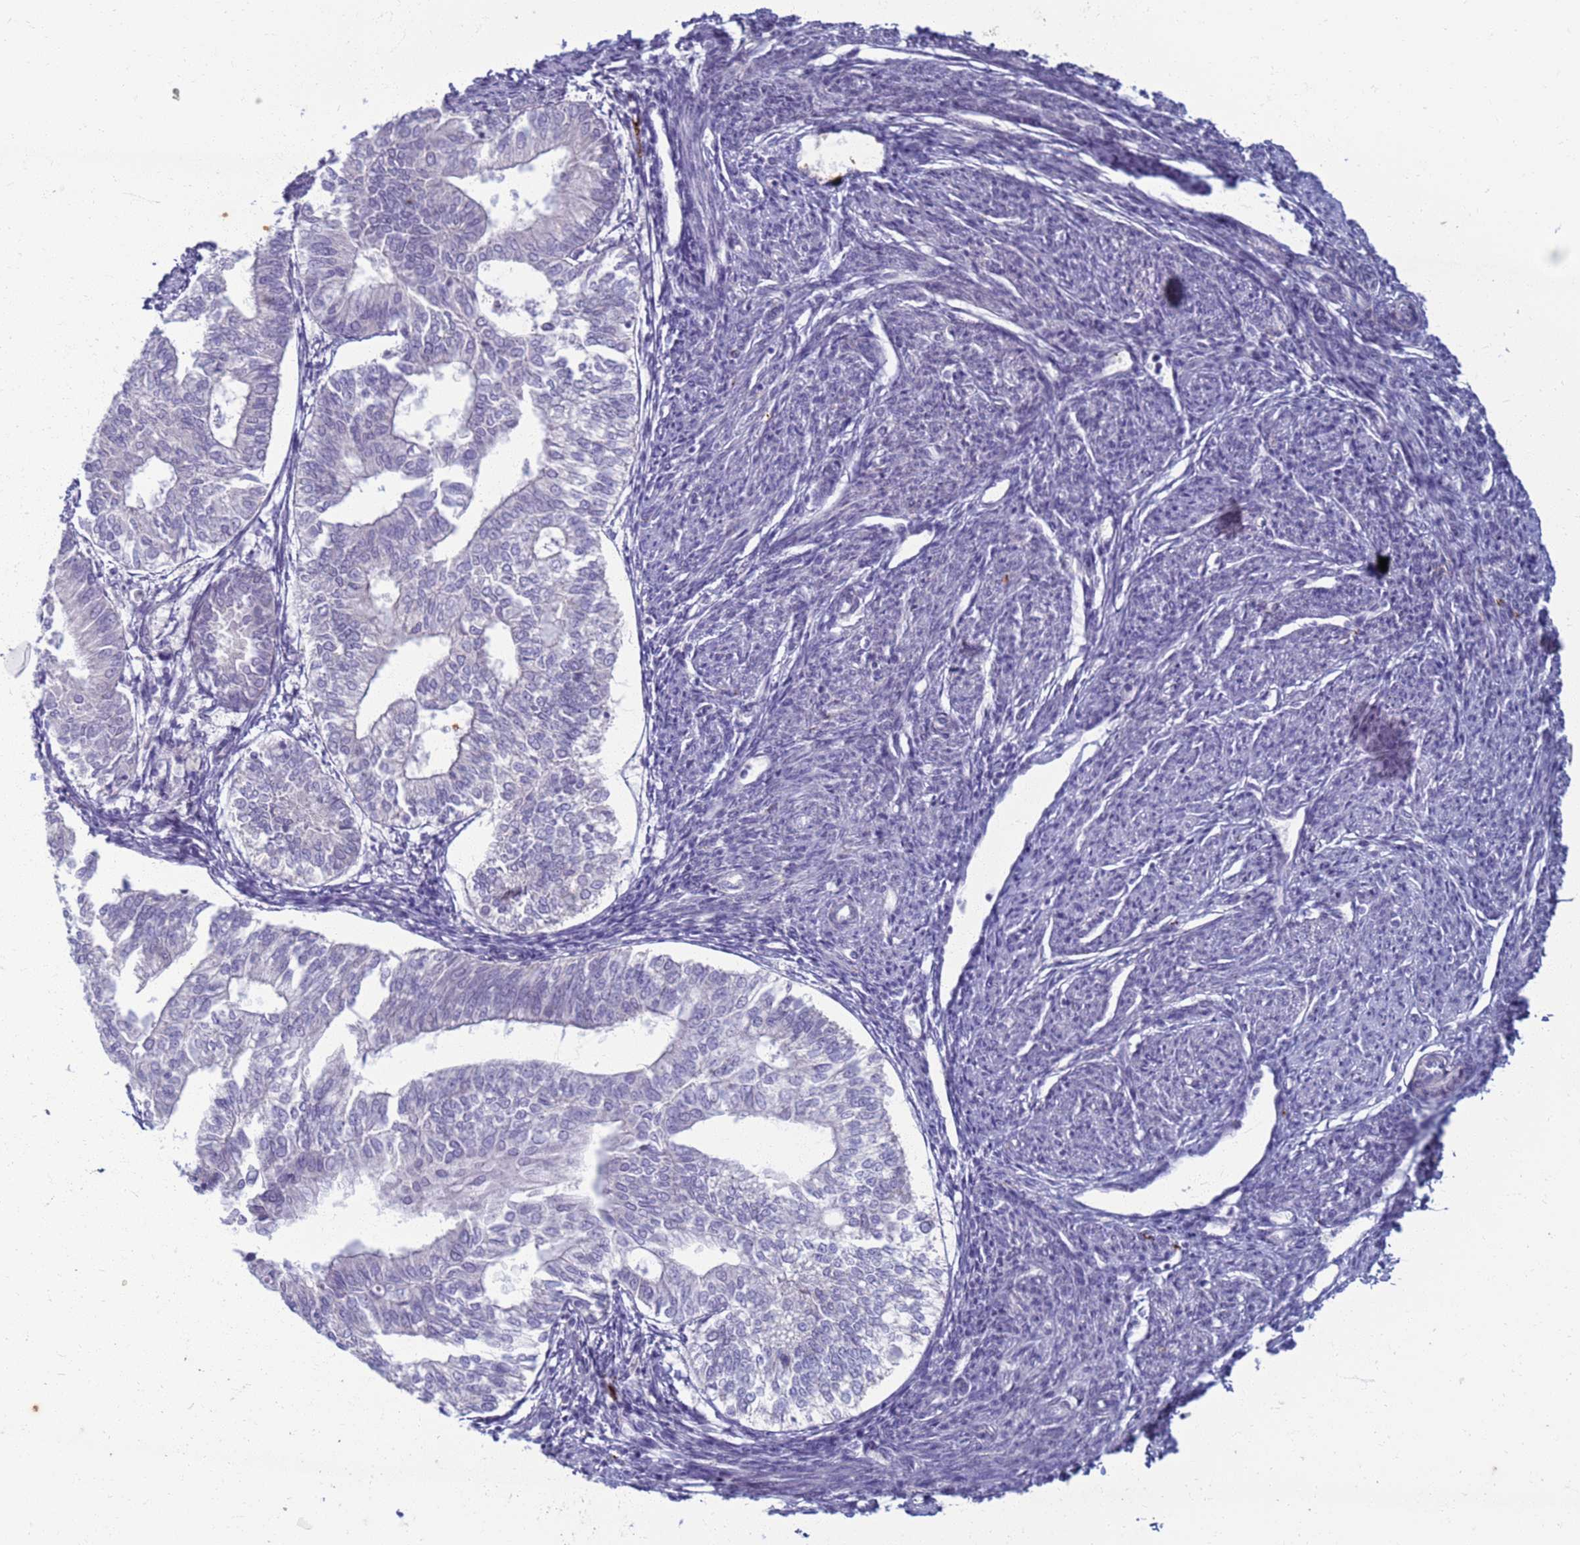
{"staining": {"intensity": "negative", "quantity": "none", "location": "none"}, "tissue": "smooth muscle", "cell_type": "Smooth muscle cells", "image_type": "normal", "snomed": [{"axis": "morphology", "description": "Normal tissue, NOS"}, {"axis": "topography", "description": "Smooth muscle"}, {"axis": "topography", "description": "Uterus"}], "caption": "Immunohistochemistry of benign human smooth muscle shows no positivity in smooth muscle cells. (DAB (3,3'-diaminobenzidine) IHC with hematoxylin counter stain).", "gene": "CLCA2", "patient": {"sex": "female", "age": 59}}